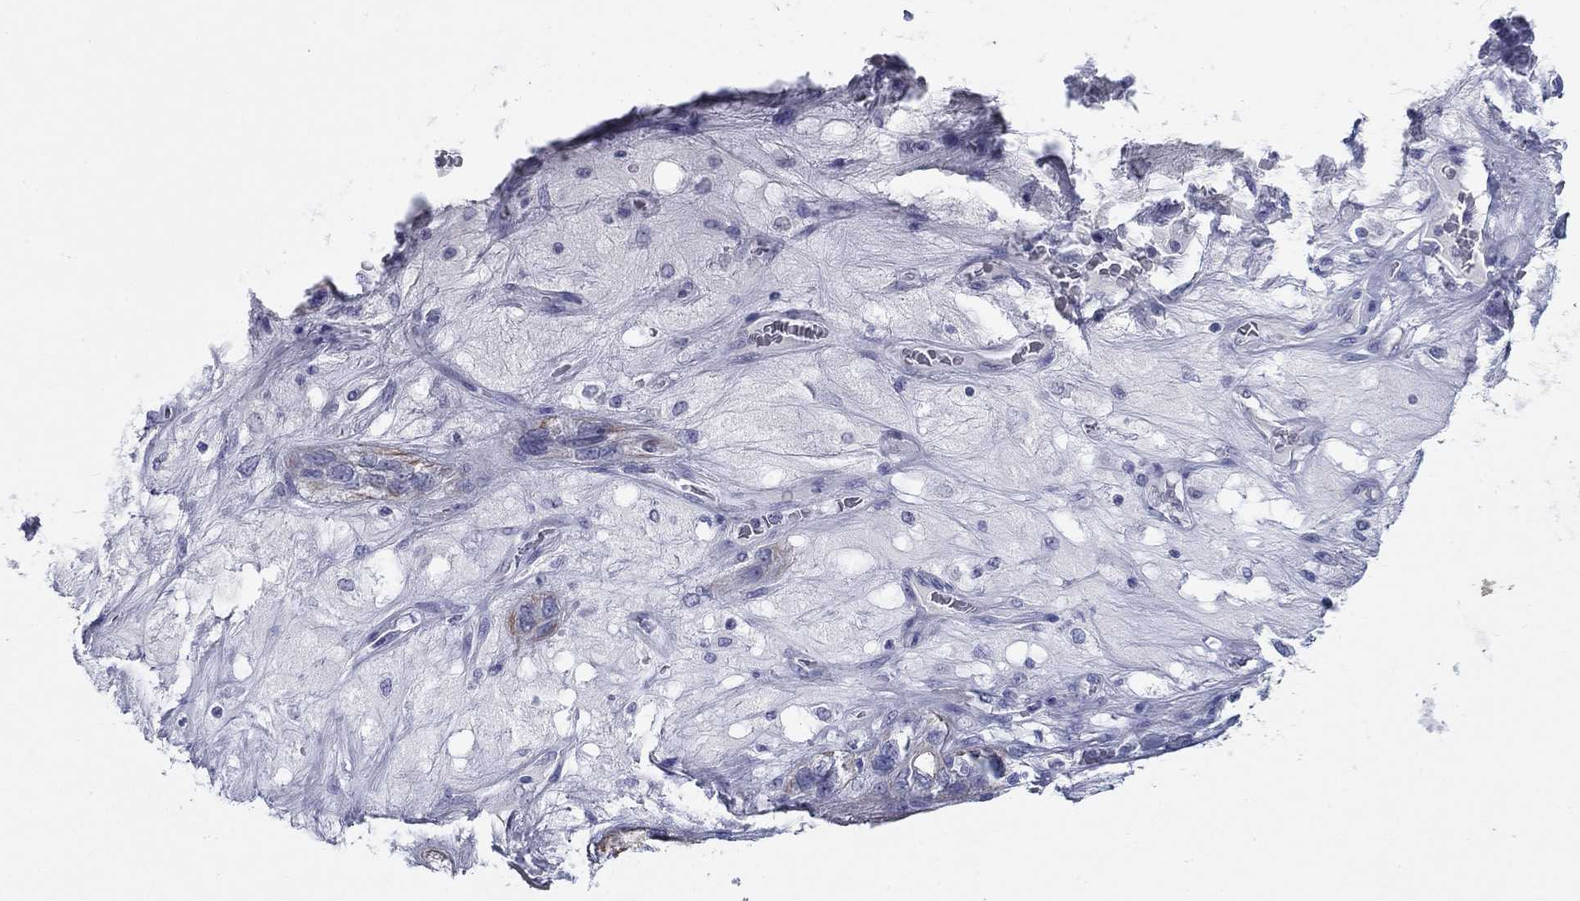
{"staining": {"intensity": "moderate", "quantity": "<25%", "location": "cytoplasmic/membranous"}, "tissue": "lung cancer", "cell_type": "Tumor cells", "image_type": "cancer", "snomed": [{"axis": "morphology", "description": "Squamous cell carcinoma, NOS"}, {"axis": "topography", "description": "Lung"}], "caption": "Tumor cells reveal low levels of moderate cytoplasmic/membranous expression in about <25% of cells in human squamous cell carcinoma (lung).", "gene": "KRT75", "patient": {"sex": "female", "age": 70}}